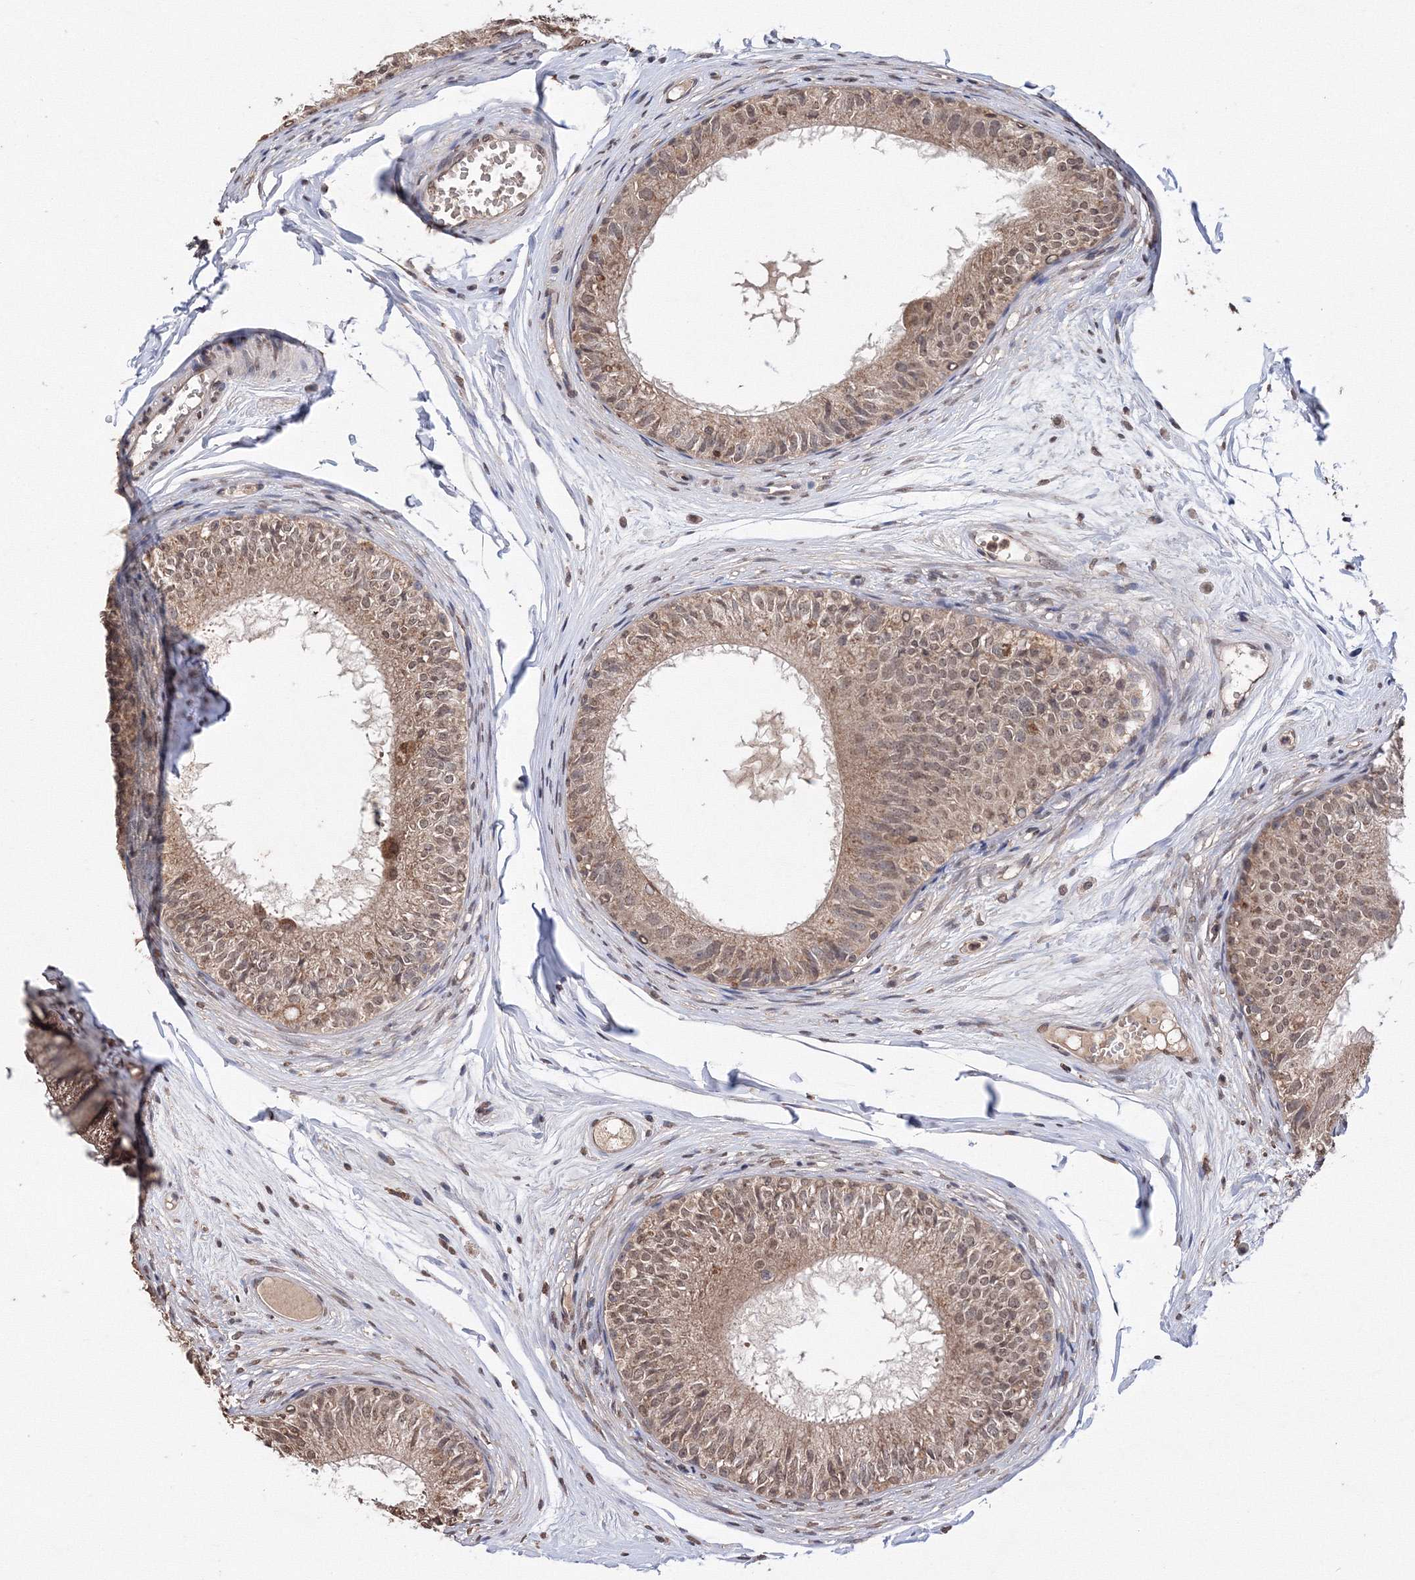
{"staining": {"intensity": "moderate", "quantity": ">75%", "location": "cytoplasmic/membranous,nuclear"}, "tissue": "epididymis", "cell_type": "Glandular cells", "image_type": "normal", "snomed": [{"axis": "morphology", "description": "Normal tissue, NOS"}, {"axis": "morphology", "description": "Seminoma in situ"}, {"axis": "topography", "description": "Testis"}, {"axis": "topography", "description": "Epididymis"}], "caption": "DAB (3,3'-diaminobenzidine) immunohistochemical staining of normal human epididymis demonstrates moderate cytoplasmic/membranous,nuclear protein expression in about >75% of glandular cells. The staining was performed using DAB (3,3'-diaminobenzidine) to visualize the protein expression in brown, while the nuclei were stained in blue with hematoxylin (Magnification: 20x).", "gene": "GPN1", "patient": {"sex": "male", "age": 28}}